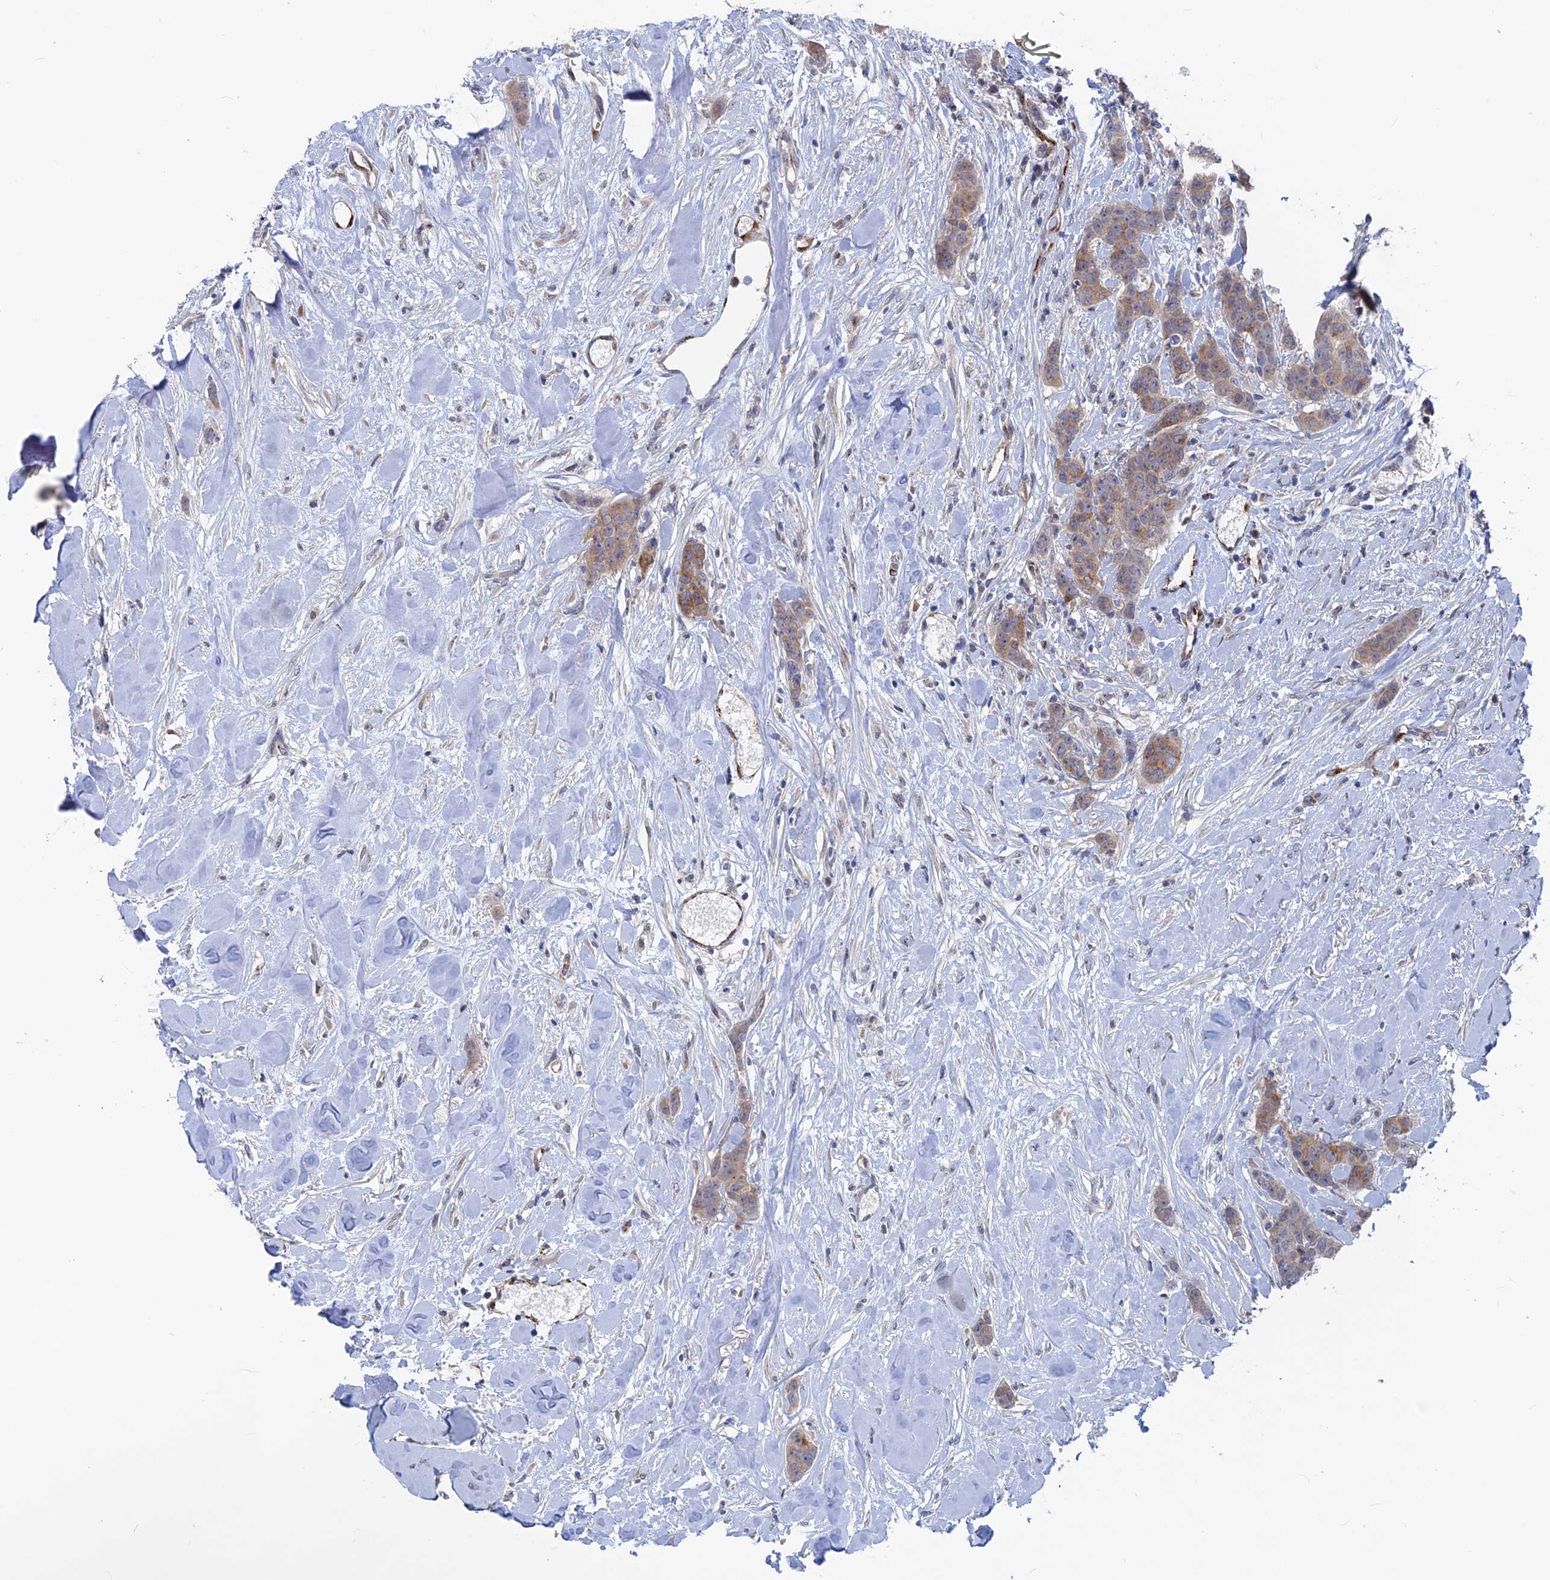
{"staining": {"intensity": "moderate", "quantity": ">75%", "location": "cytoplasmic/membranous"}, "tissue": "breast cancer", "cell_type": "Tumor cells", "image_type": "cancer", "snomed": [{"axis": "morphology", "description": "Duct carcinoma"}, {"axis": "topography", "description": "Breast"}], "caption": "Intraductal carcinoma (breast) stained for a protein shows moderate cytoplasmic/membranous positivity in tumor cells.", "gene": "SH3D21", "patient": {"sex": "female", "age": 40}}